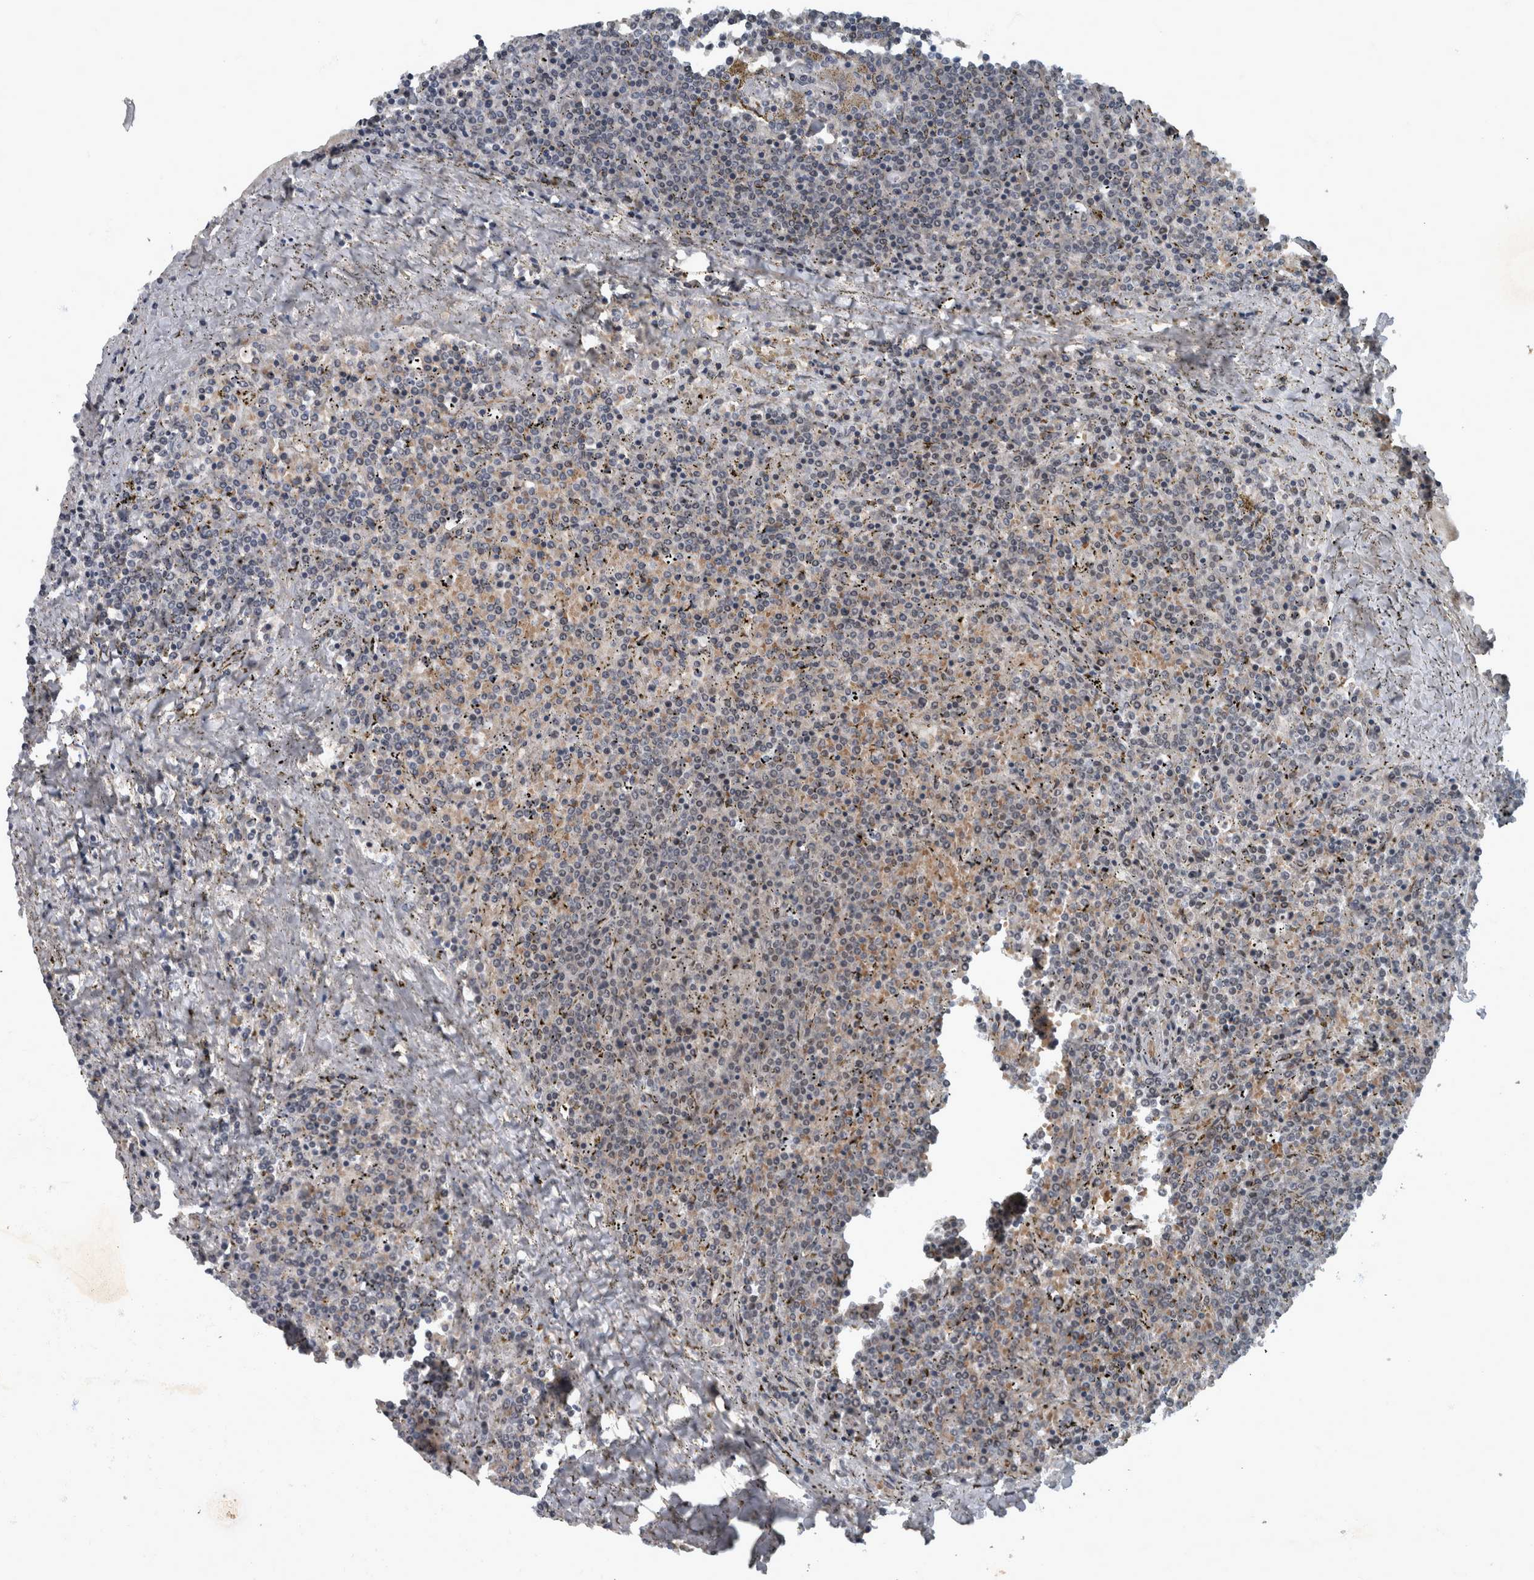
{"staining": {"intensity": "weak", "quantity": "25%-75%", "location": "nuclear"}, "tissue": "lymphoma", "cell_type": "Tumor cells", "image_type": "cancer", "snomed": [{"axis": "morphology", "description": "Malignant lymphoma, non-Hodgkin's type, Low grade"}, {"axis": "topography", "description": "Spleen"}], "caption": "A high-resolution micrograph shows IHC staining of low-grade malignant lymphoma, non-Hodgkin's type, which exhibits weak nuclear staining in approximately 25%-75% of tumor cells. The protein is stained brown, and the nuclei are stained in blue (DAB IHC with brightfield microscopy, high magnification).", "gene": "WDR33", "patient": {"sex": "female", "age": 19}}